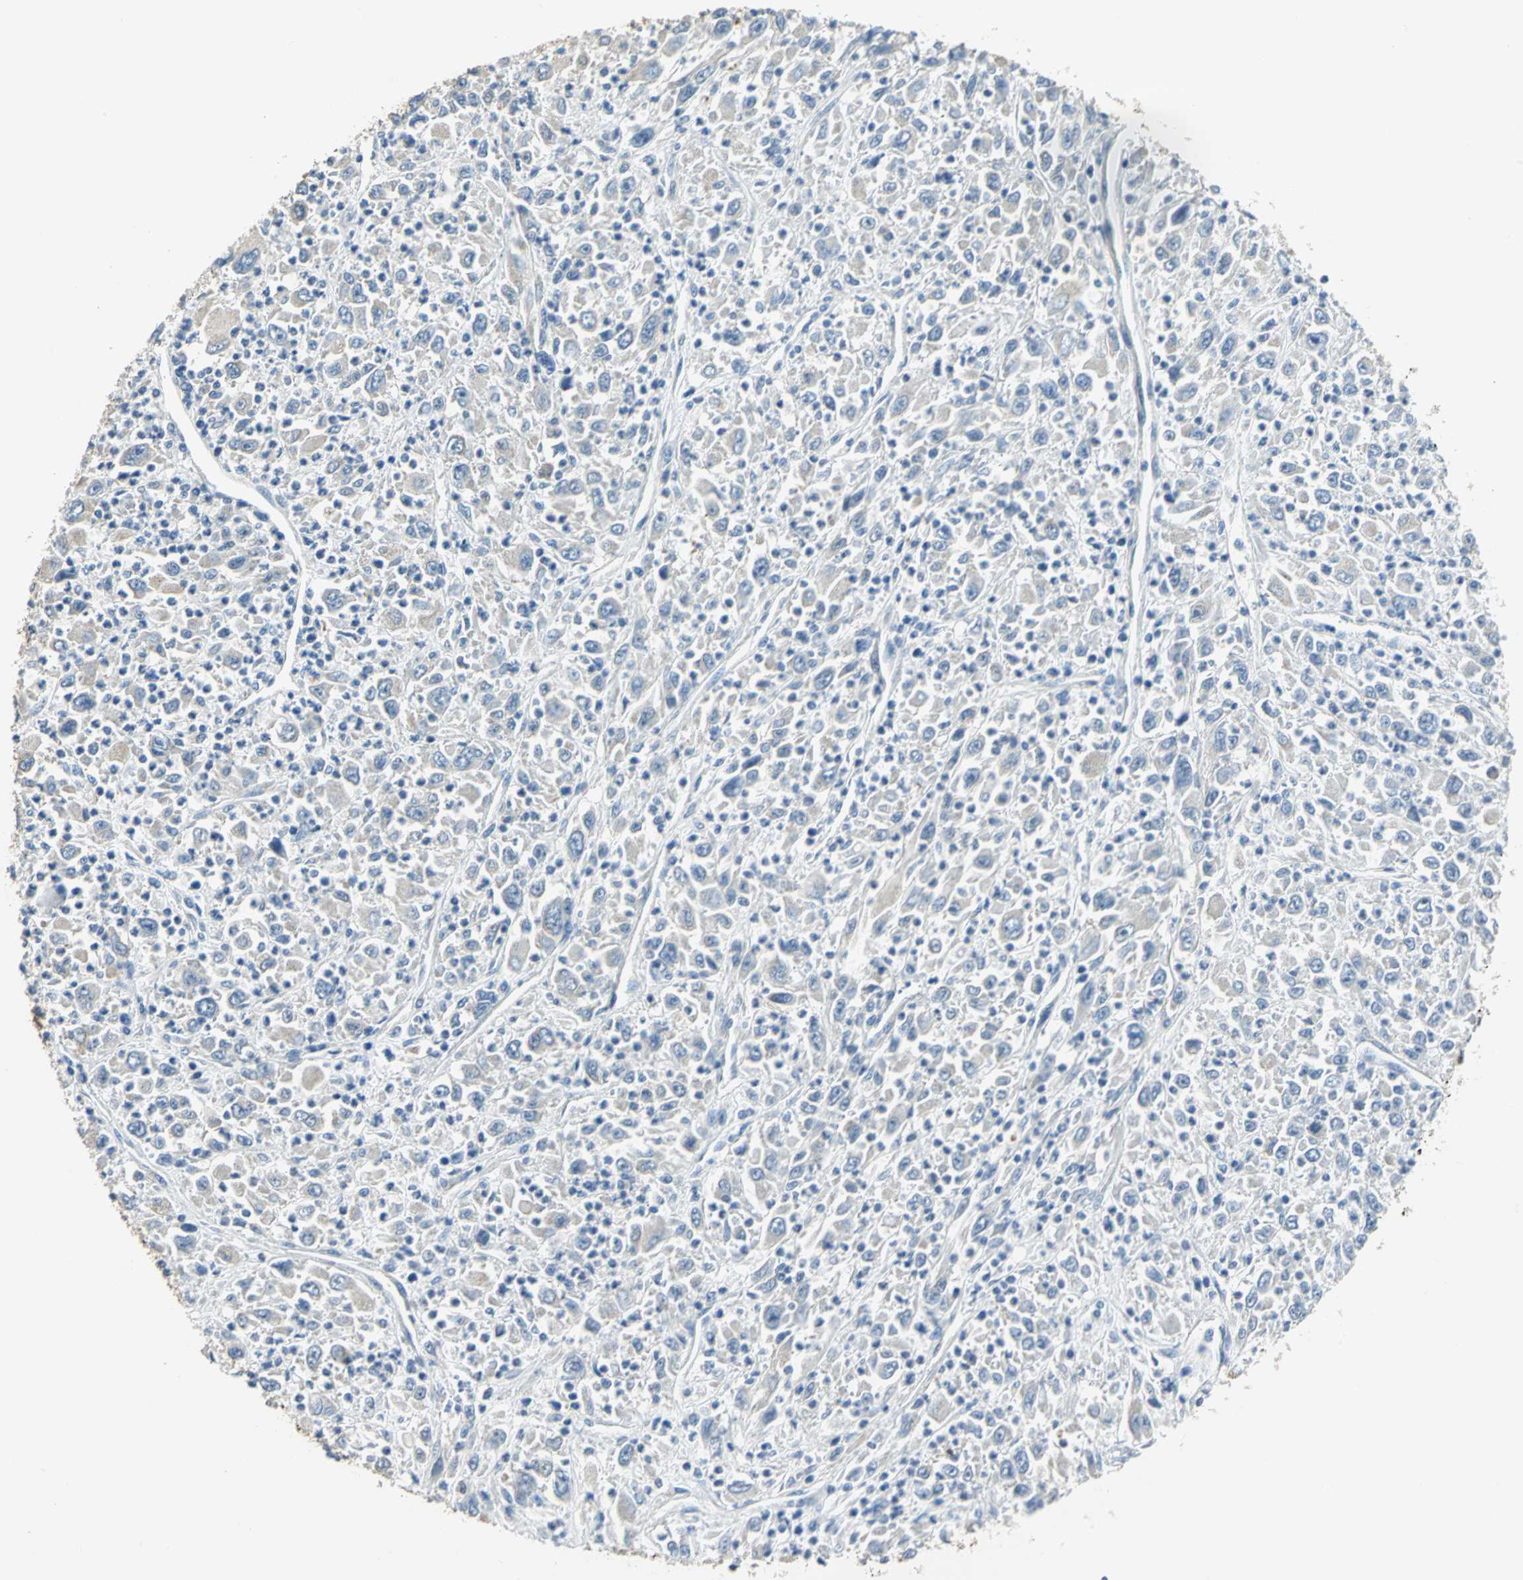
{"staining": {"intensity": "negative", "quantity": "none", "location": "none"}, "tissue": "melanoma", "cell_type": "Tumor cells", "image_type": "cancer", "snomed": [{"axis": "morphology", "description": "Malignant melanoma, Metastatic site"}, {"axis": "topography", "description": "Skin"}], "caption": "A micrograph of malignant melanoma (metastatic site) stained for a protein shows no brown staining in tumor cells. (DAB (3,3'-diaminobenzidine) immunohistochemistry (IHC), high magnification).", "gene": "HTR1F", "patient": {"sex": "female", "age": 56}}